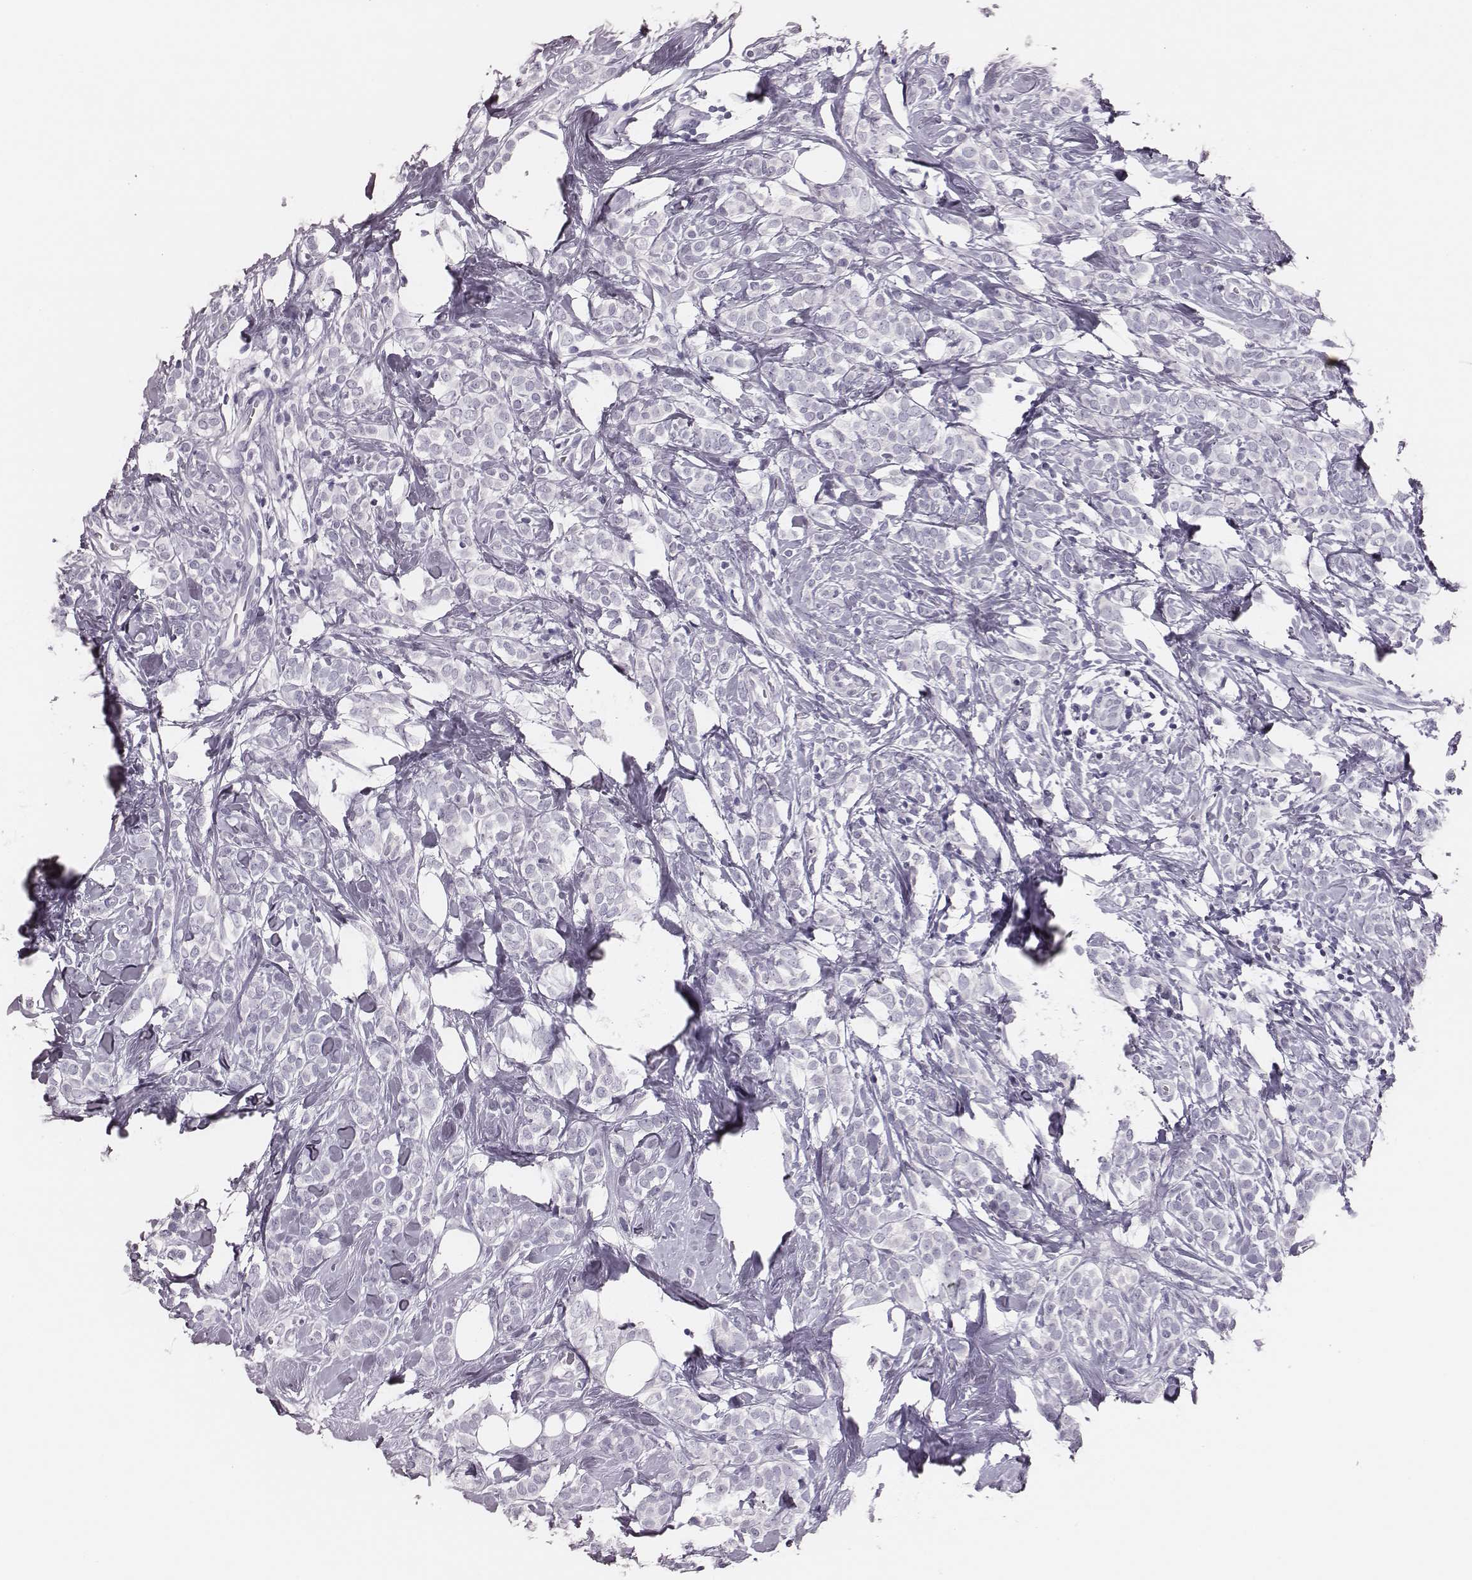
{"staining": {"intensity": "negative", "quantity": "none", "location": "none"}, "tissue": "breast cancer", "cell_type": "Tumor cells", "image_type": "cancer", "snomed": [{"axis": "morphology", "description": "Lobular carcinoma"}, {"axis": "topography", "description": "Breast"}], "caption": "The photomicrograph displays no staining of tumor cells in breast cancer.", "gene": "H1-6", "patient": {"sex": "female", "age": 49}}